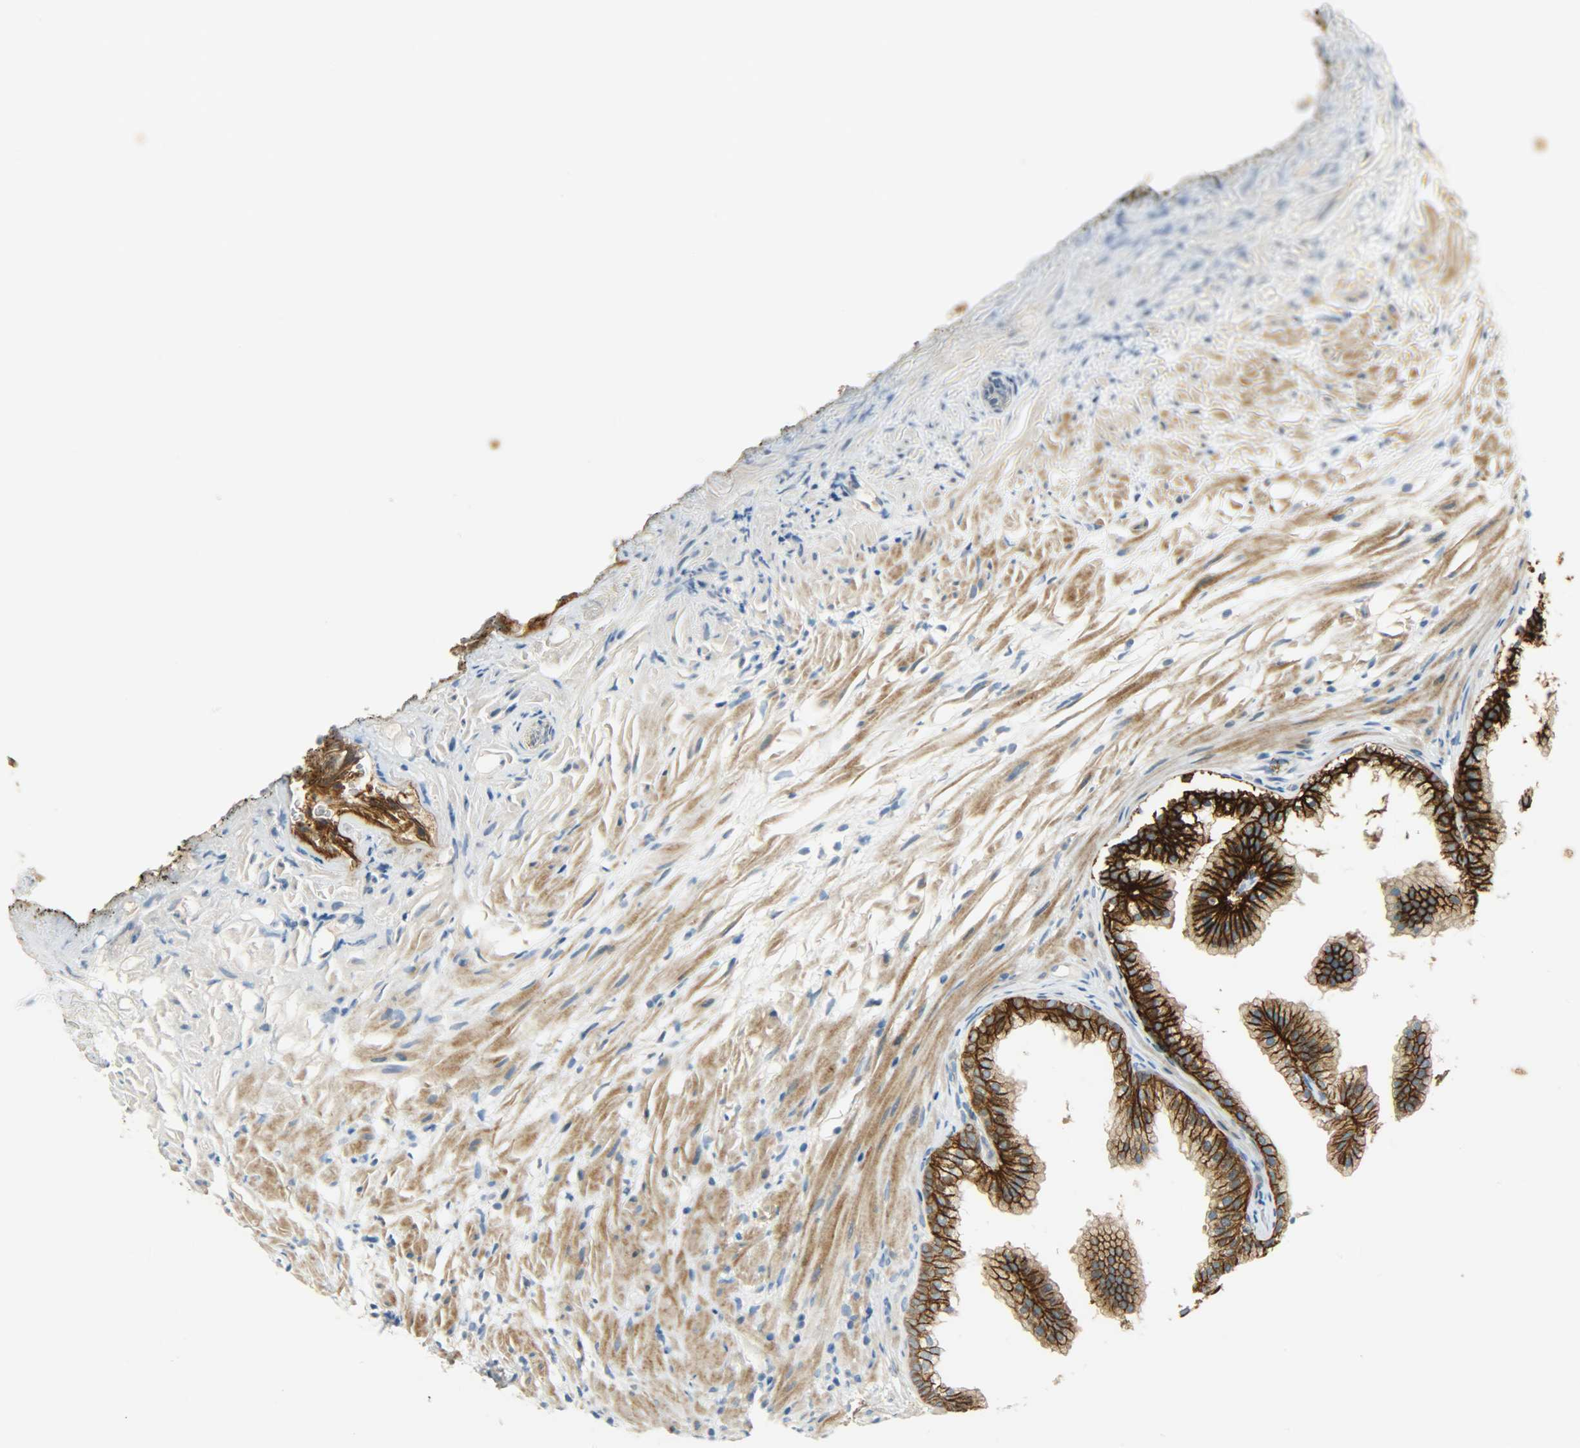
{"staining": {"intensity": "strong", "quantity": ">75%", "location": "cytoplasmic/membranous"}, "tissue": "prostate", "cell_type": "Glandular cells", "image_type": "normal", "snomed": [{"axis": "morphology", "description": "Normal tissue, NOS"}, {"axis": "topography", "description": "Prostate"}], "caption": "IHC (DAB (3,3'-diaminobenzidine)) staining of benign human prostate reveals strong cytoplasmic/membranous protein staining in about >75% of glandular cells. (DAB (3,3'-diaminobenzidine) IHC with brightfield microscopy, high magnification).", "gene": "DSG2", "patient": {"sex": "male", "age": 76}}